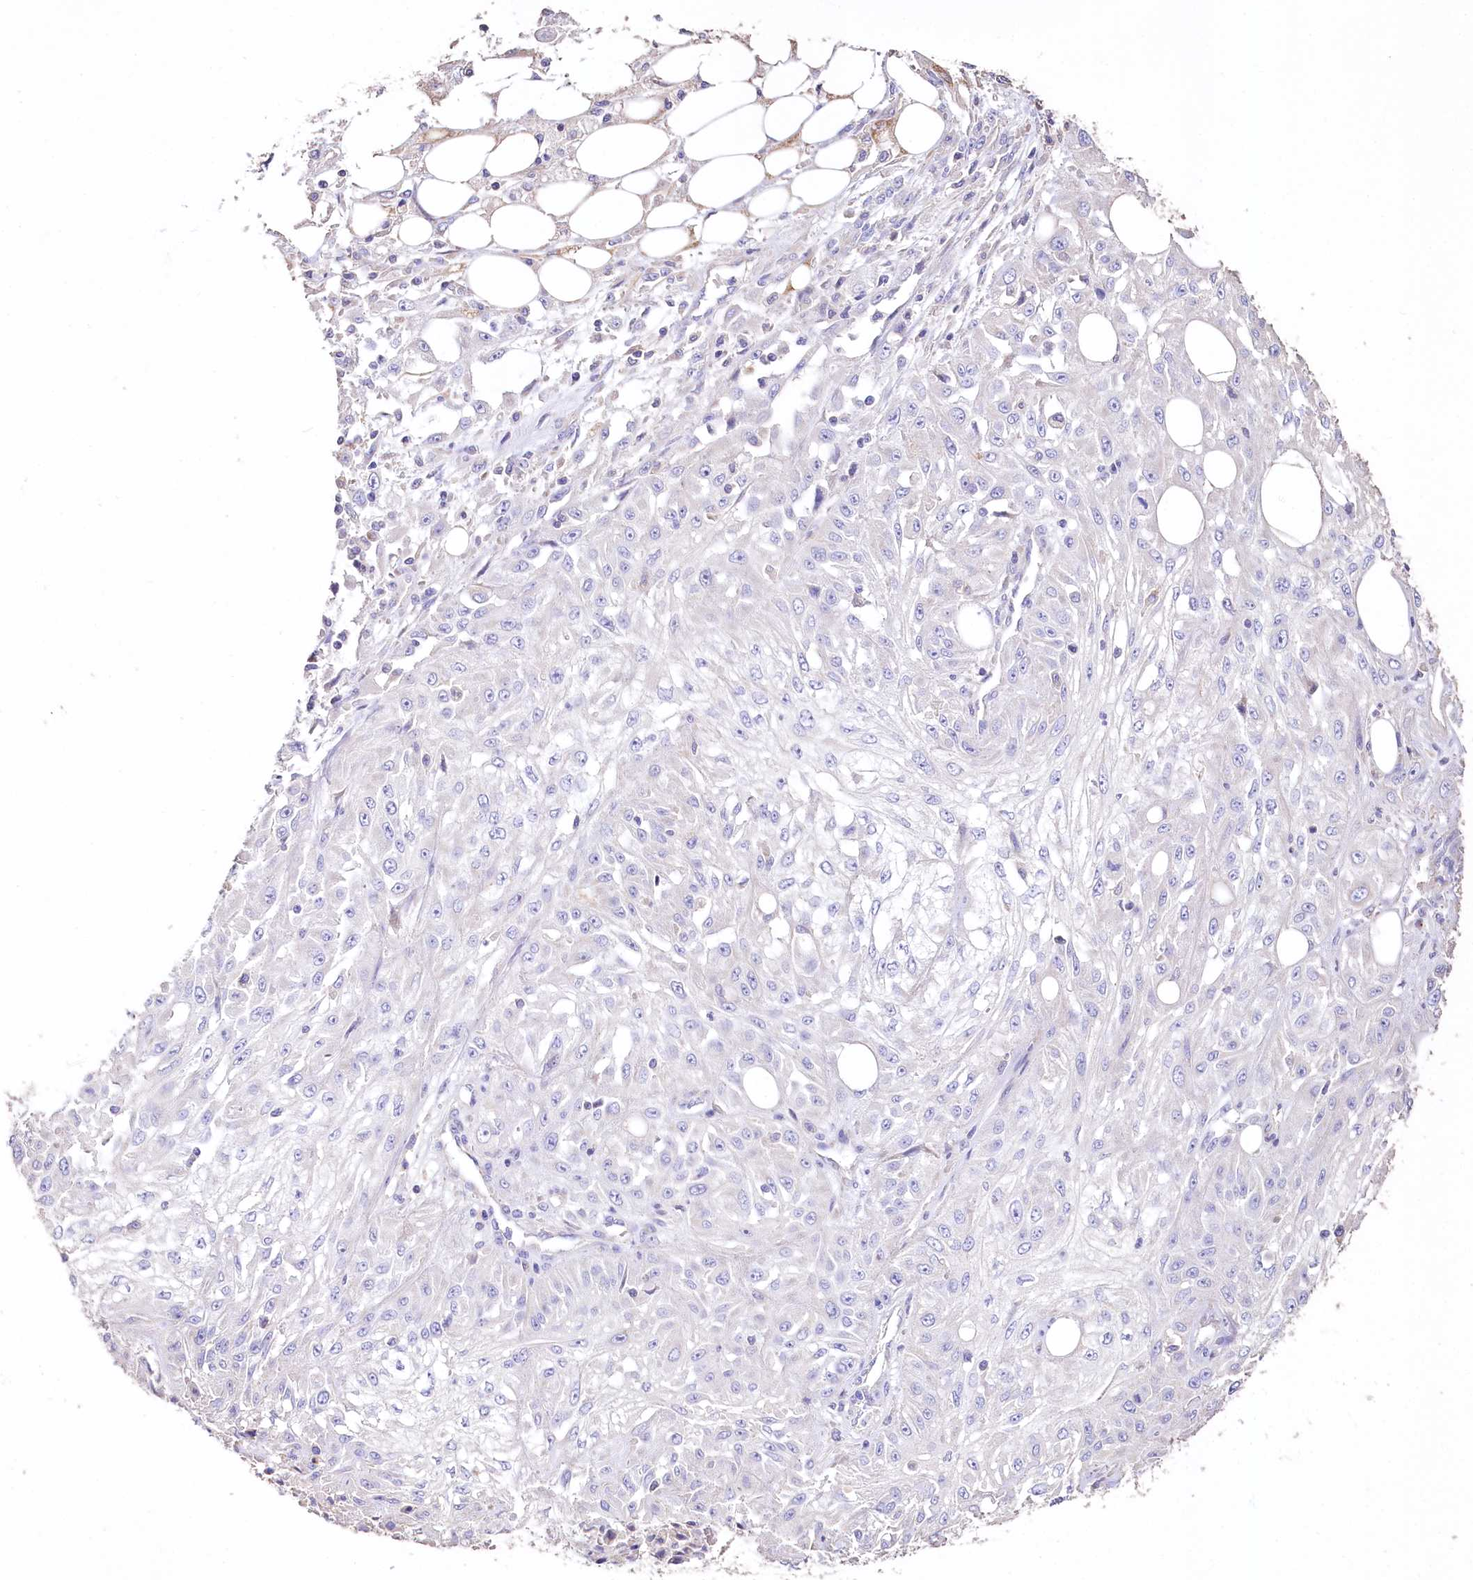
{"staining": {"intensity": "negative", "quantity": "none", "location": "none"}, "tissue": "skin cancer", "cell_type": "Tumor cells", "image_type": "cancer", "snomed": [{"axis": "morphology", "description": "Squamous cell carcinoma, NOS"}, {"axis": "morphology", "description": "Squamous cell carcinoma, metastatic, NOS"}, {"axis": "topography", "description": "Skin"}, {"axis": "topography", "description": "Lymph node"}], "caption": "Human skin cancer (squamous cell carcinoma) stained for a protein using immunohistochemistry (IHC) shows no expression in tumor cells.", "gene": "PTER", "patient": {"sex": "male", "age": 75}}